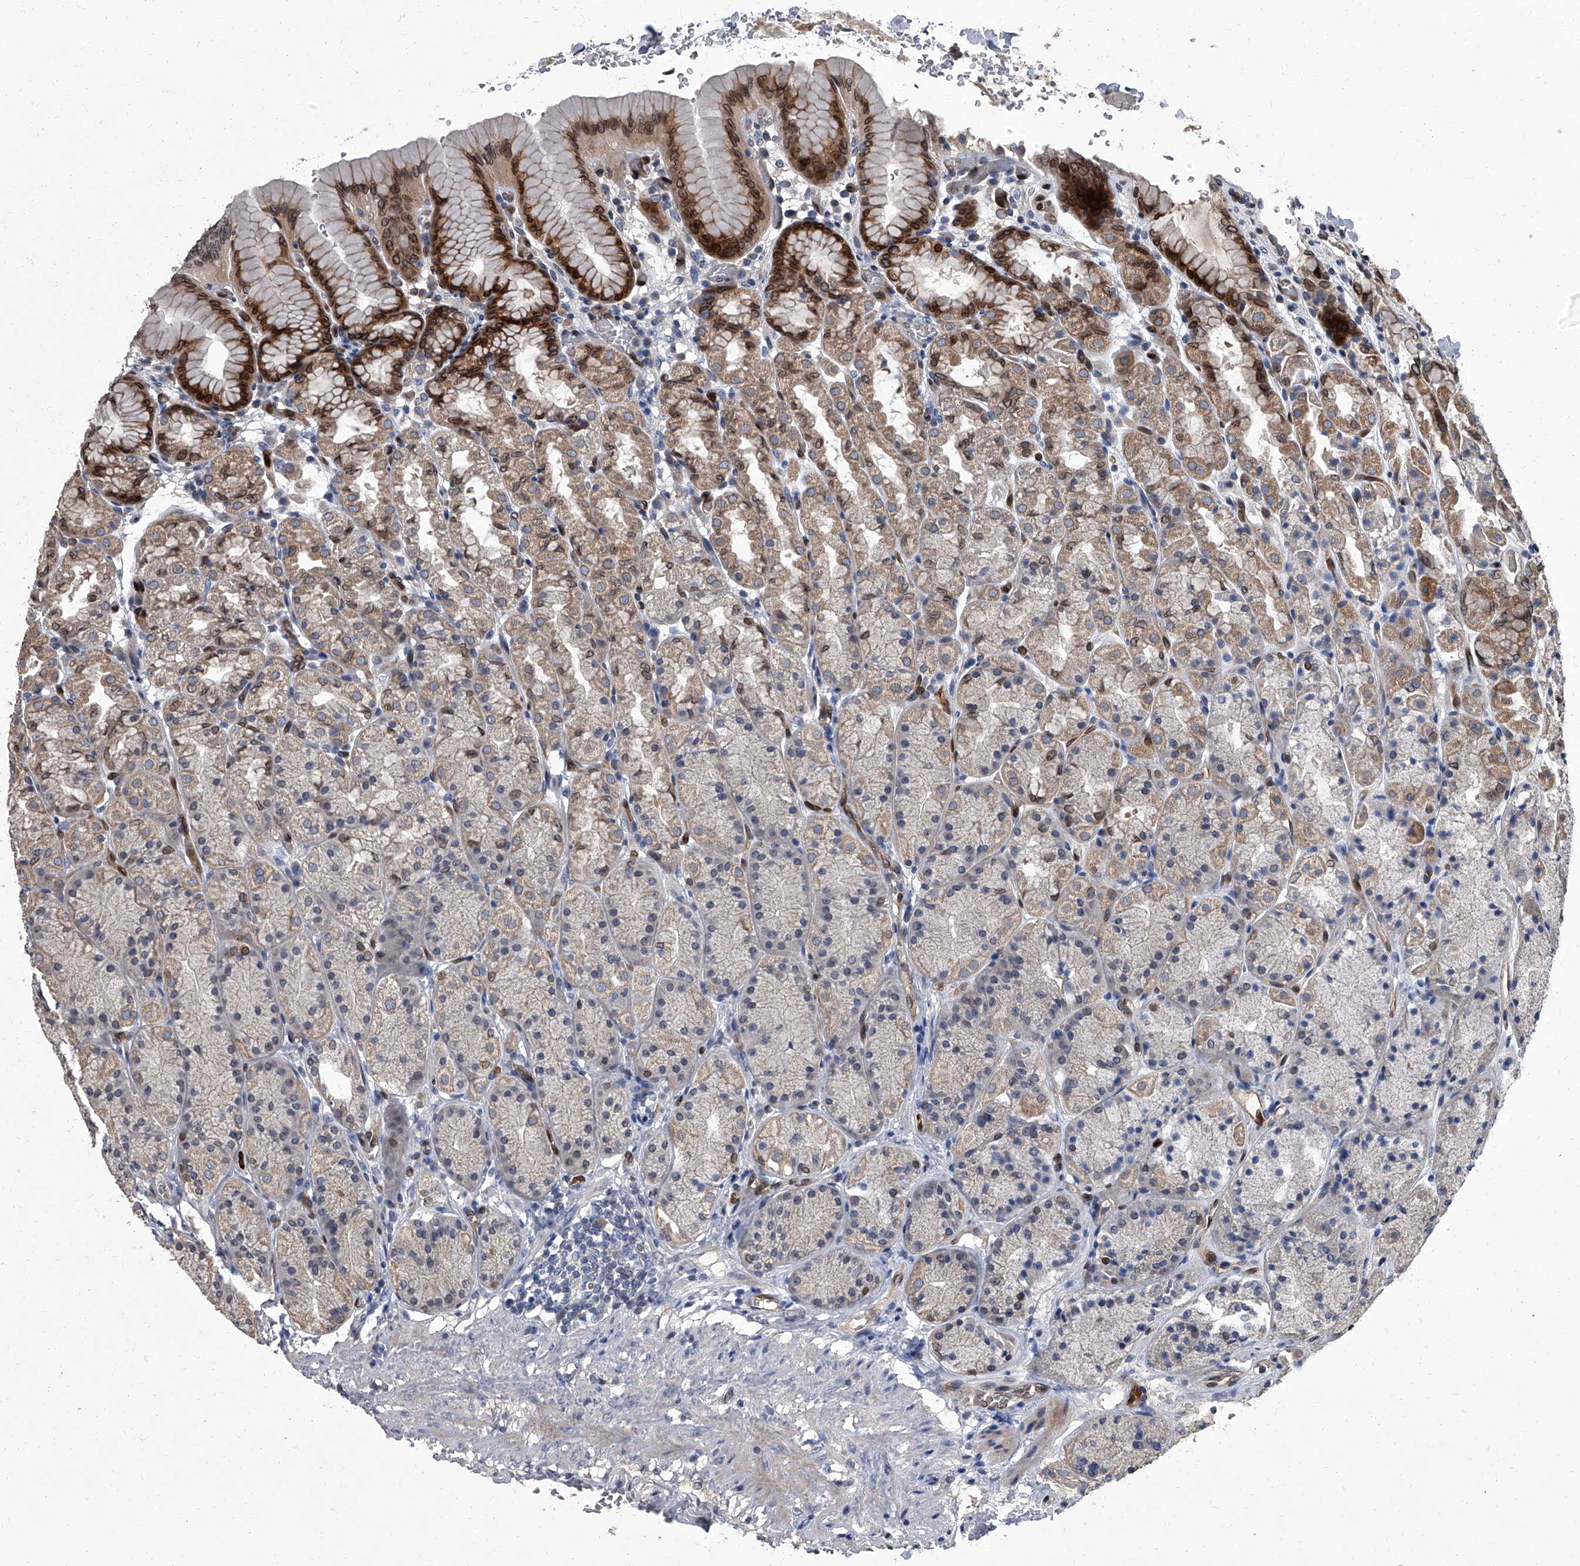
{"staining": {"intensity": "strong", "quantity": "25%-75%", "location": "cytoplasmic/membranous,nuclear"}, "tissue": "stomach", "cell_type": "Glandular cells", "image_type": "normal", "snomed": [{"axis": "morphology", "description": "Normal tissue, NOS"}, {"axis": "topography", "description": "Stomach"}], "caption": "This micrograph displays IHC staining of normal stomach, with high strong cytoplasmic/membranous,nuclear positivity in approximately 25%-75% of glandular cells.", "gene": "LRRC8C", "patient": {"sex": "male", "age": 42}}